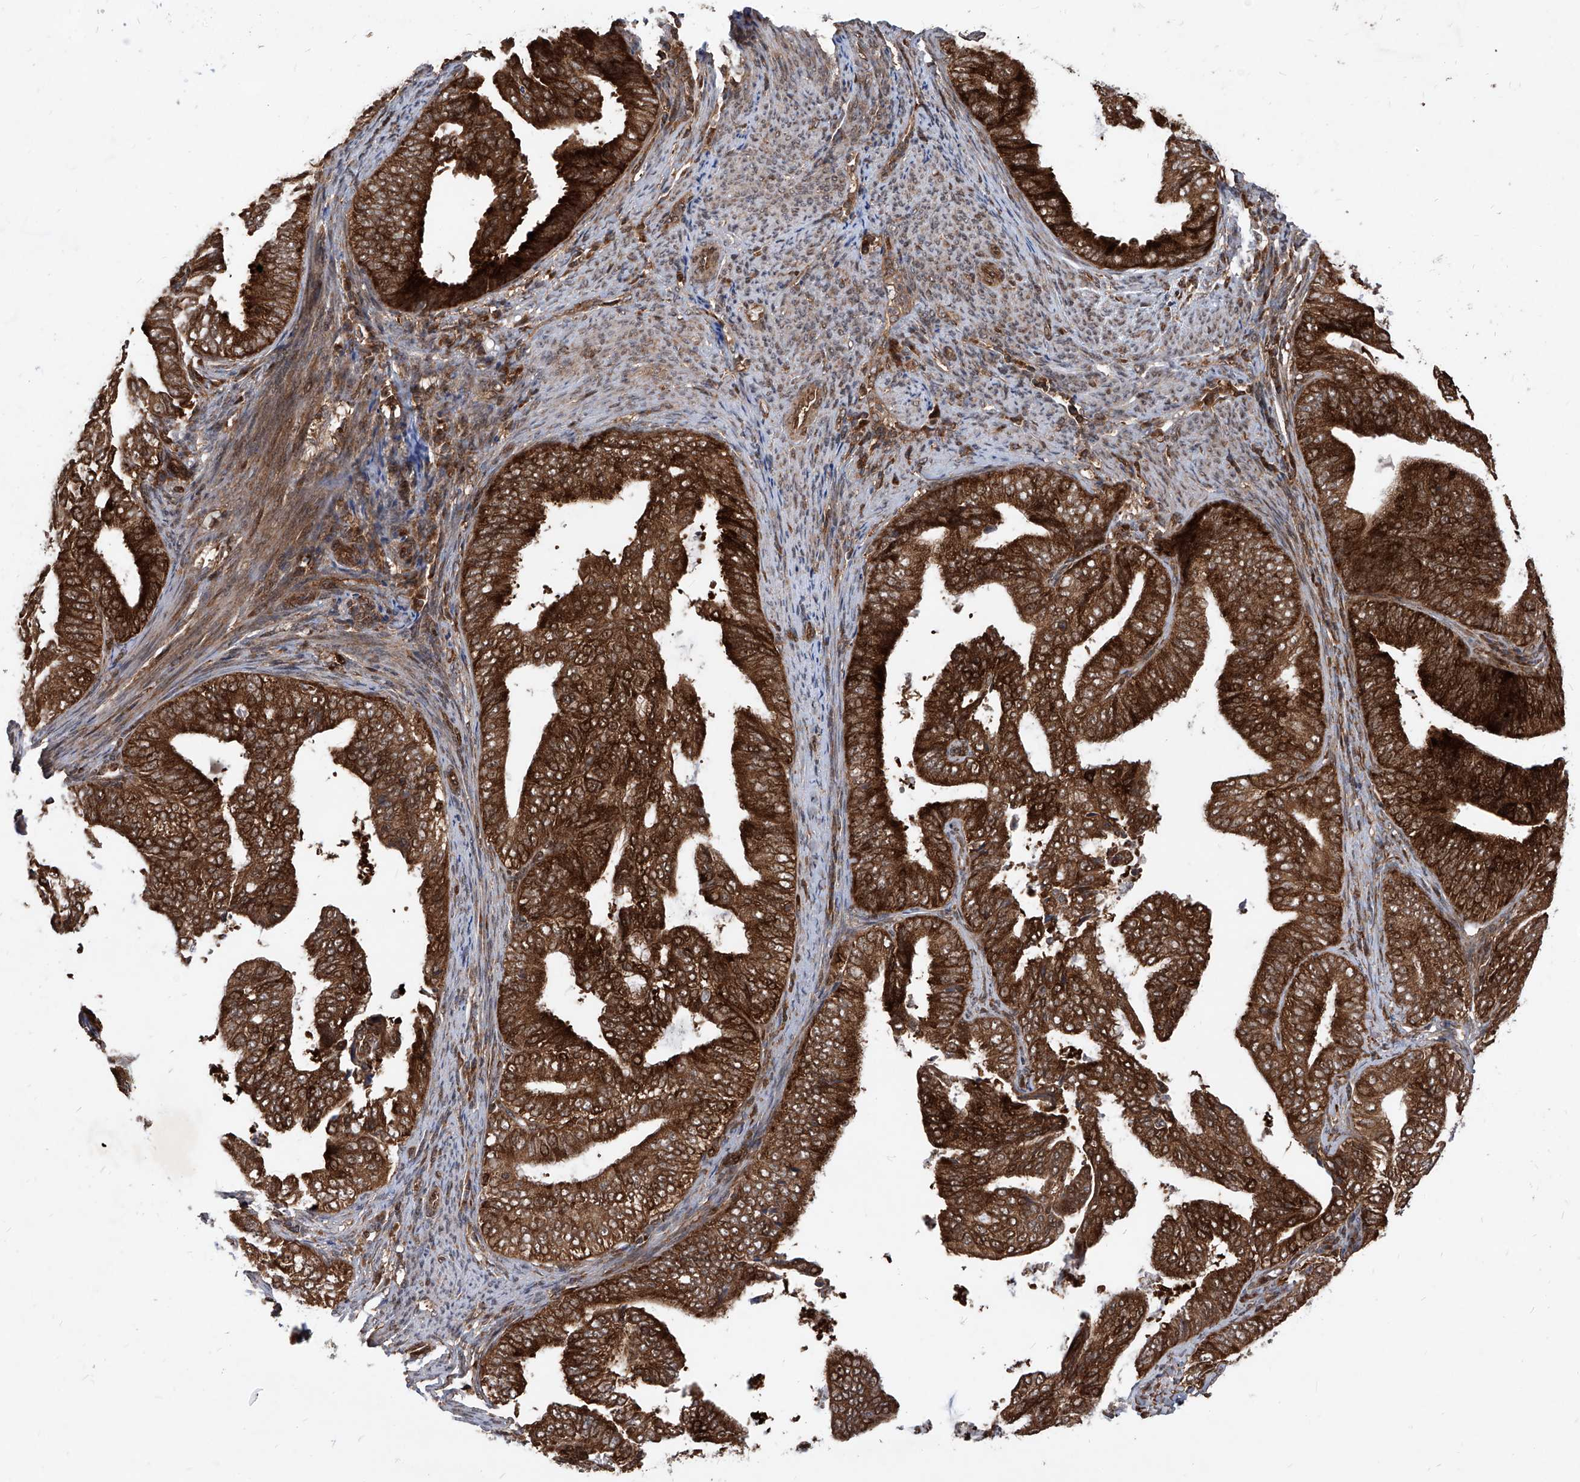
{"staining": {"intensity": "strong", "quantity": ">75%", "location": "cytoplasmic/membranous"}, "tissue": "endometrial cancer", "cell_type": "Tumor cells", "image_type": "cancer", "snomed": [{"axis": "morphology", "description": "Adenocarcinoma, NOS"}, {"axis": "topography", "description": "Endometrium"}], "caption": "This image demonstrates endometrial cancer (adenocarcinoma) stained with immunohistochemistry to label a protein in brown. The cytoplasmic/membranous of tumor cells show strong positivity for the protein. Nuclei are counter-stained blue.", "gene": "MAGED2", "patient": {"sex": "female", "age": 58}}